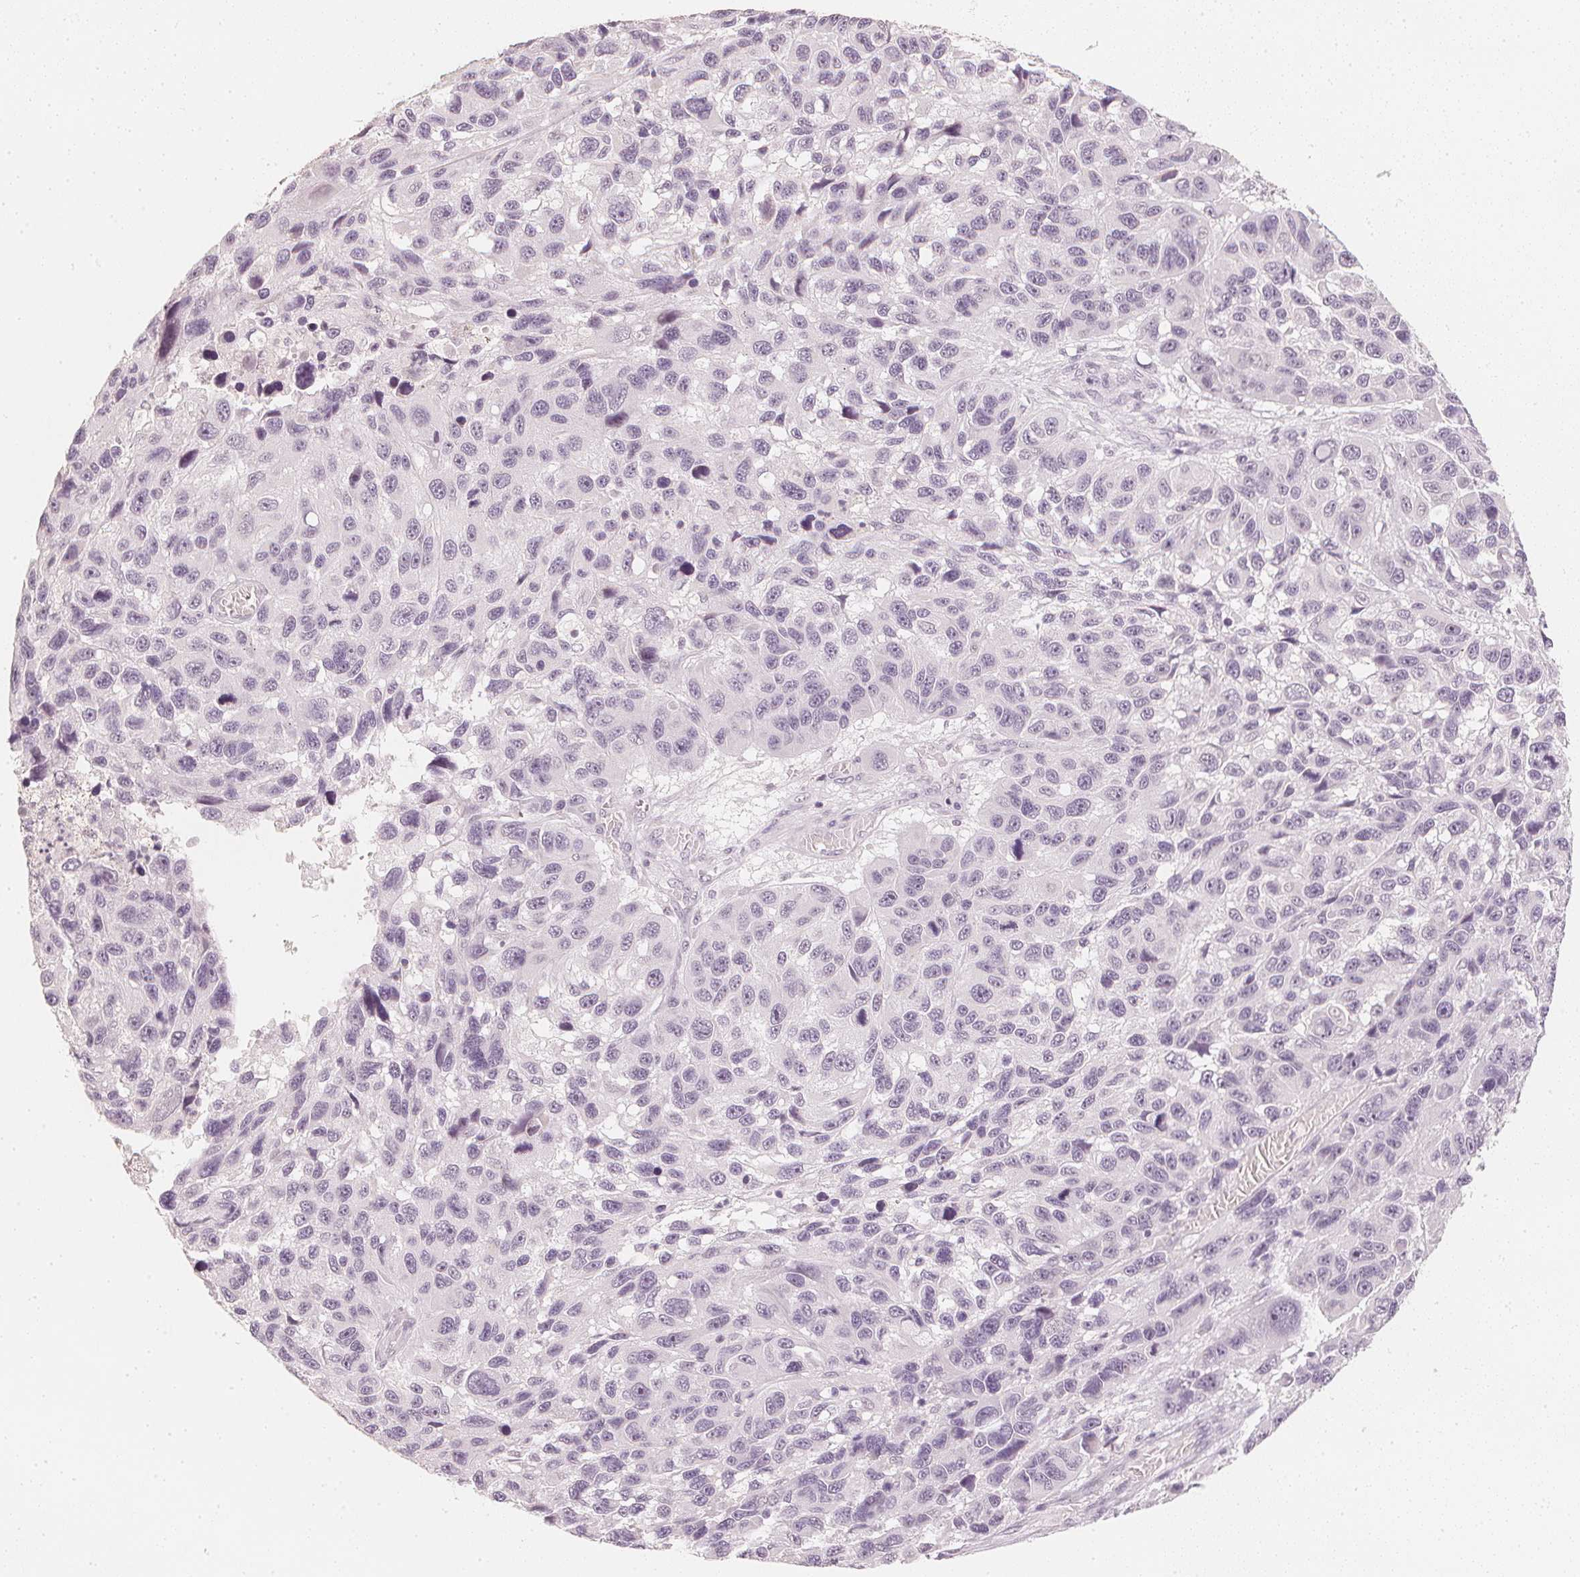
{"staining": {"intensity": "negative", "quantity": "none", "location": "none"}, "tissue": "melanoma", "cell_type": "Tumor cells", "image_type": "cancer", "snomed": [{"axis": "morphology", "description": "Malignant melanoma, NOS"}, {"axis": "topography", "description": "Skin"}], "caption": "Malignant melanoma was stained to show a protein in brown. There is no significant expression in tumor cells.", "gene": "CALB1", "patient": {"sex": "male", "age": 53}}